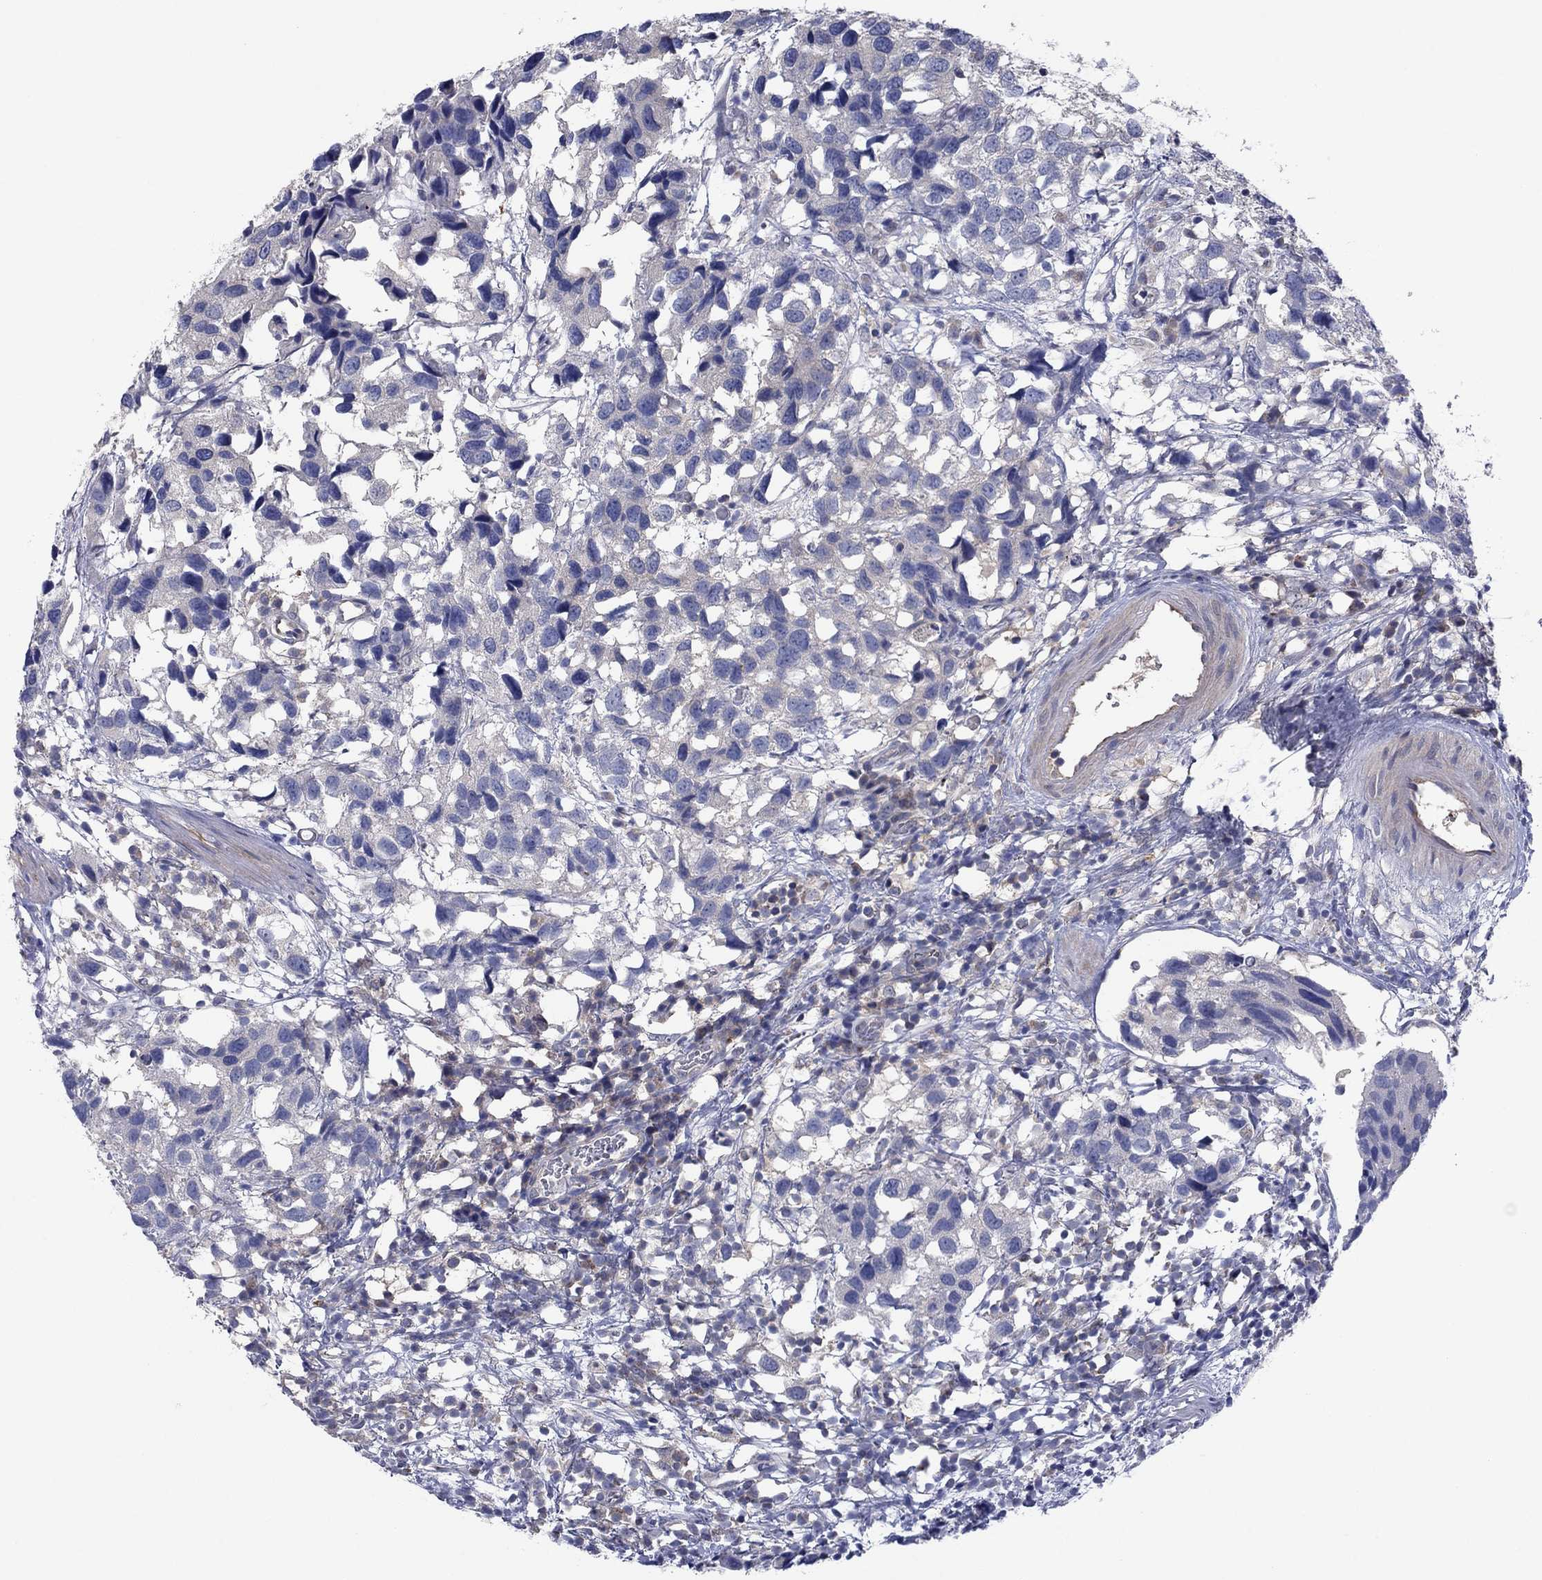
{"staining": {"intensity": "negative", "quantity": "none", "location": "none"}, "tissue": "urothelial cancer", "cell_type": "Tumor cells", "image_type": "cancer", "snomed": [{"axis": "morphology", "description": "Urothelial carcinoma, High grade"}, {"axis": "topography", "description": "Urinary bladder"}], "caption": "This image is of high-grade urothelial carcinoma stained with IHC to label a protein in brown with the nuclei are counter-stained blue. There is no positivity in tumor cells. (DAB (3,3'-diaminobenzidine) immunohistochemistry (IHC) with hematoxylin counter stain).", "gene": "GRHPR", "patient": {"sex": "male", "age": 79}}